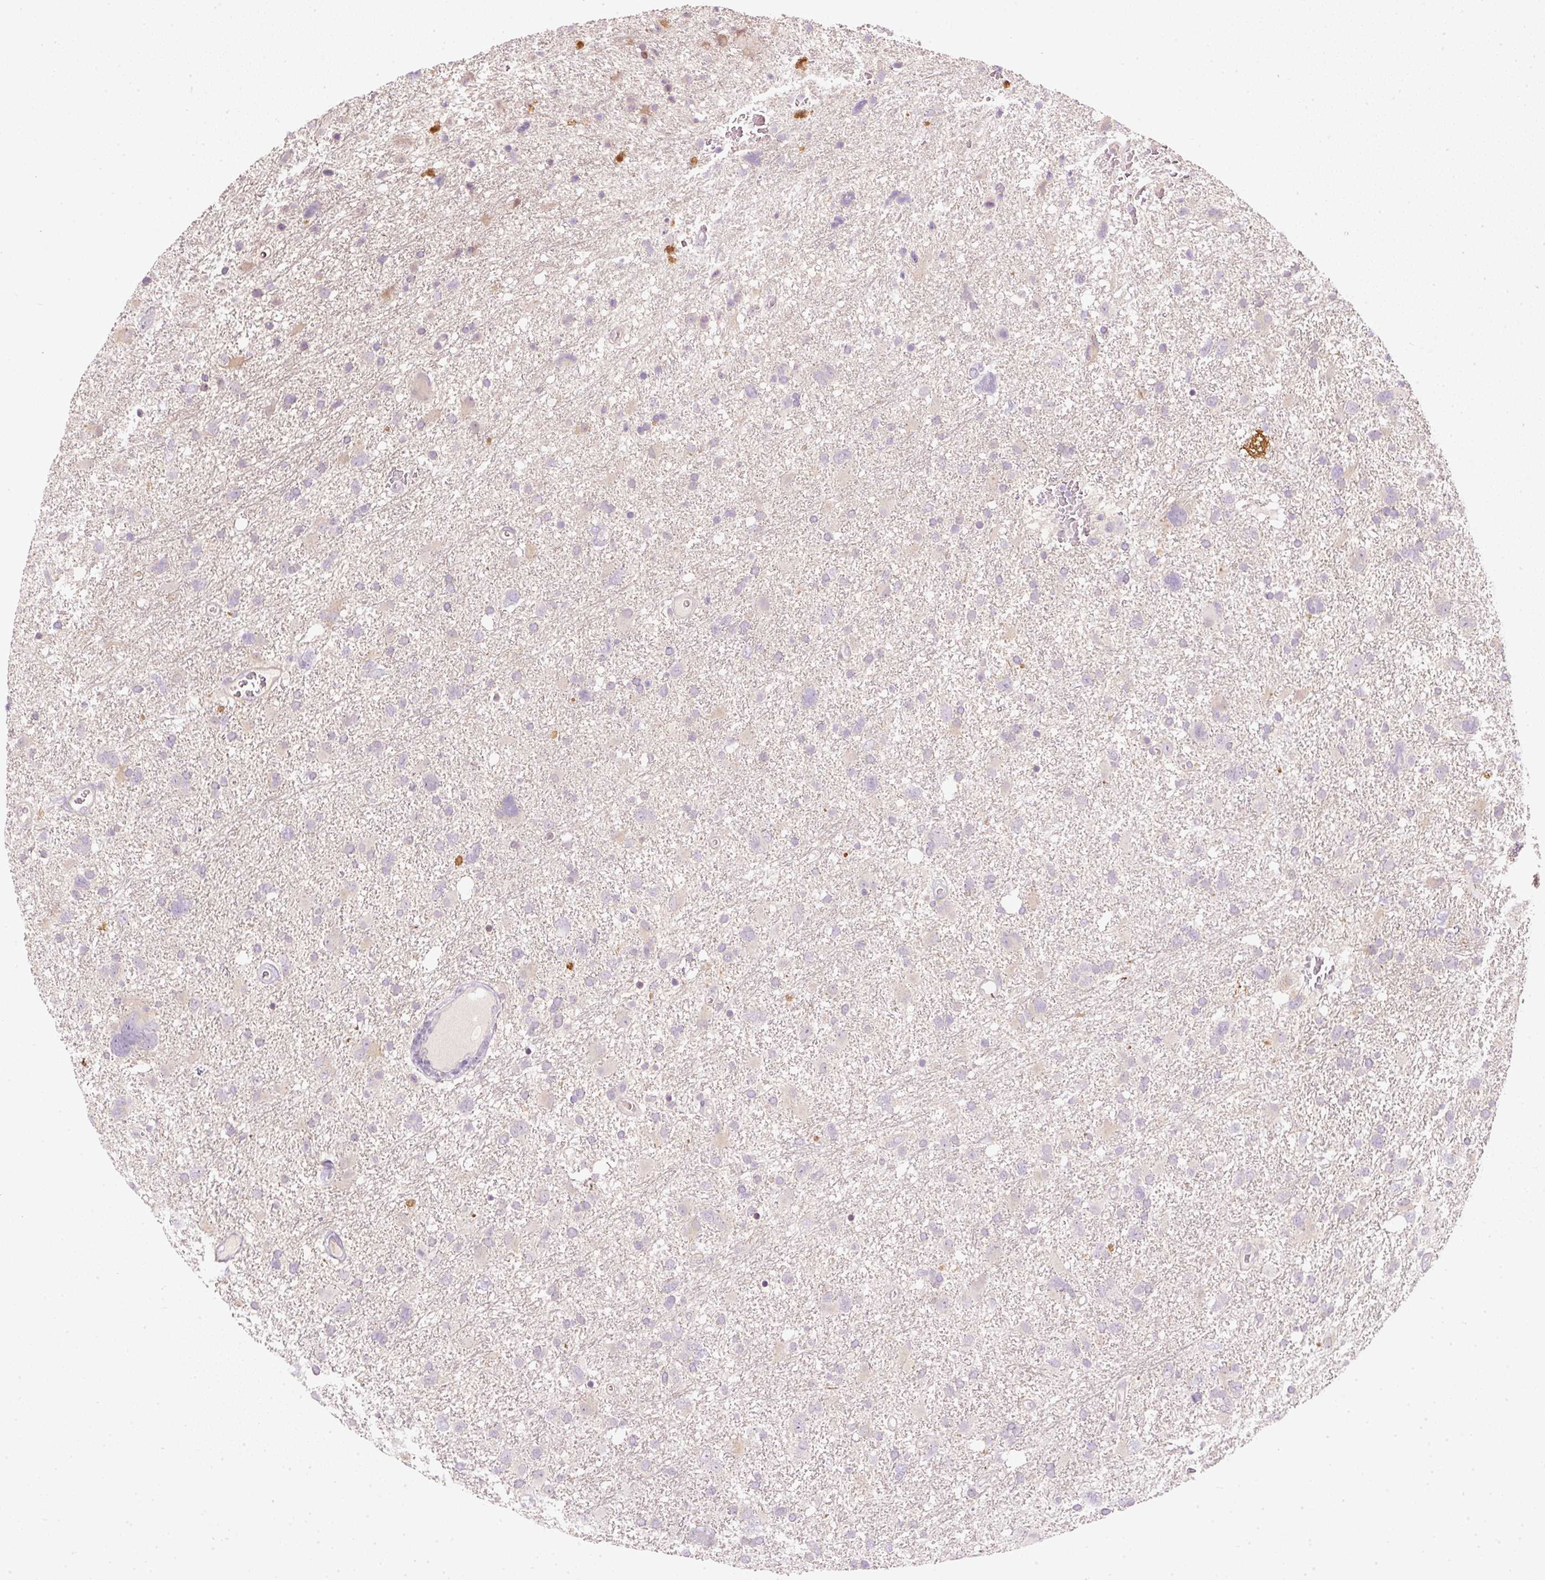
{"staining": {"intensity": "negative", "quantity": "none", "location": "none"}, "tissue": "glioma", "cell_type": "Tumor cells", "image_type": "cancer", "snomed": [{"axis": "morphology", "description": "Glioma, malignant, High grade"}, {"axis": "topography", "description": "Brain"}], "caption": "An IHC histopathology image of glioma is shown. There is no staining in tumor cells of glioma.", "gene": "CTTNBP2", "patient": {"sex": "male", "age": 61}}